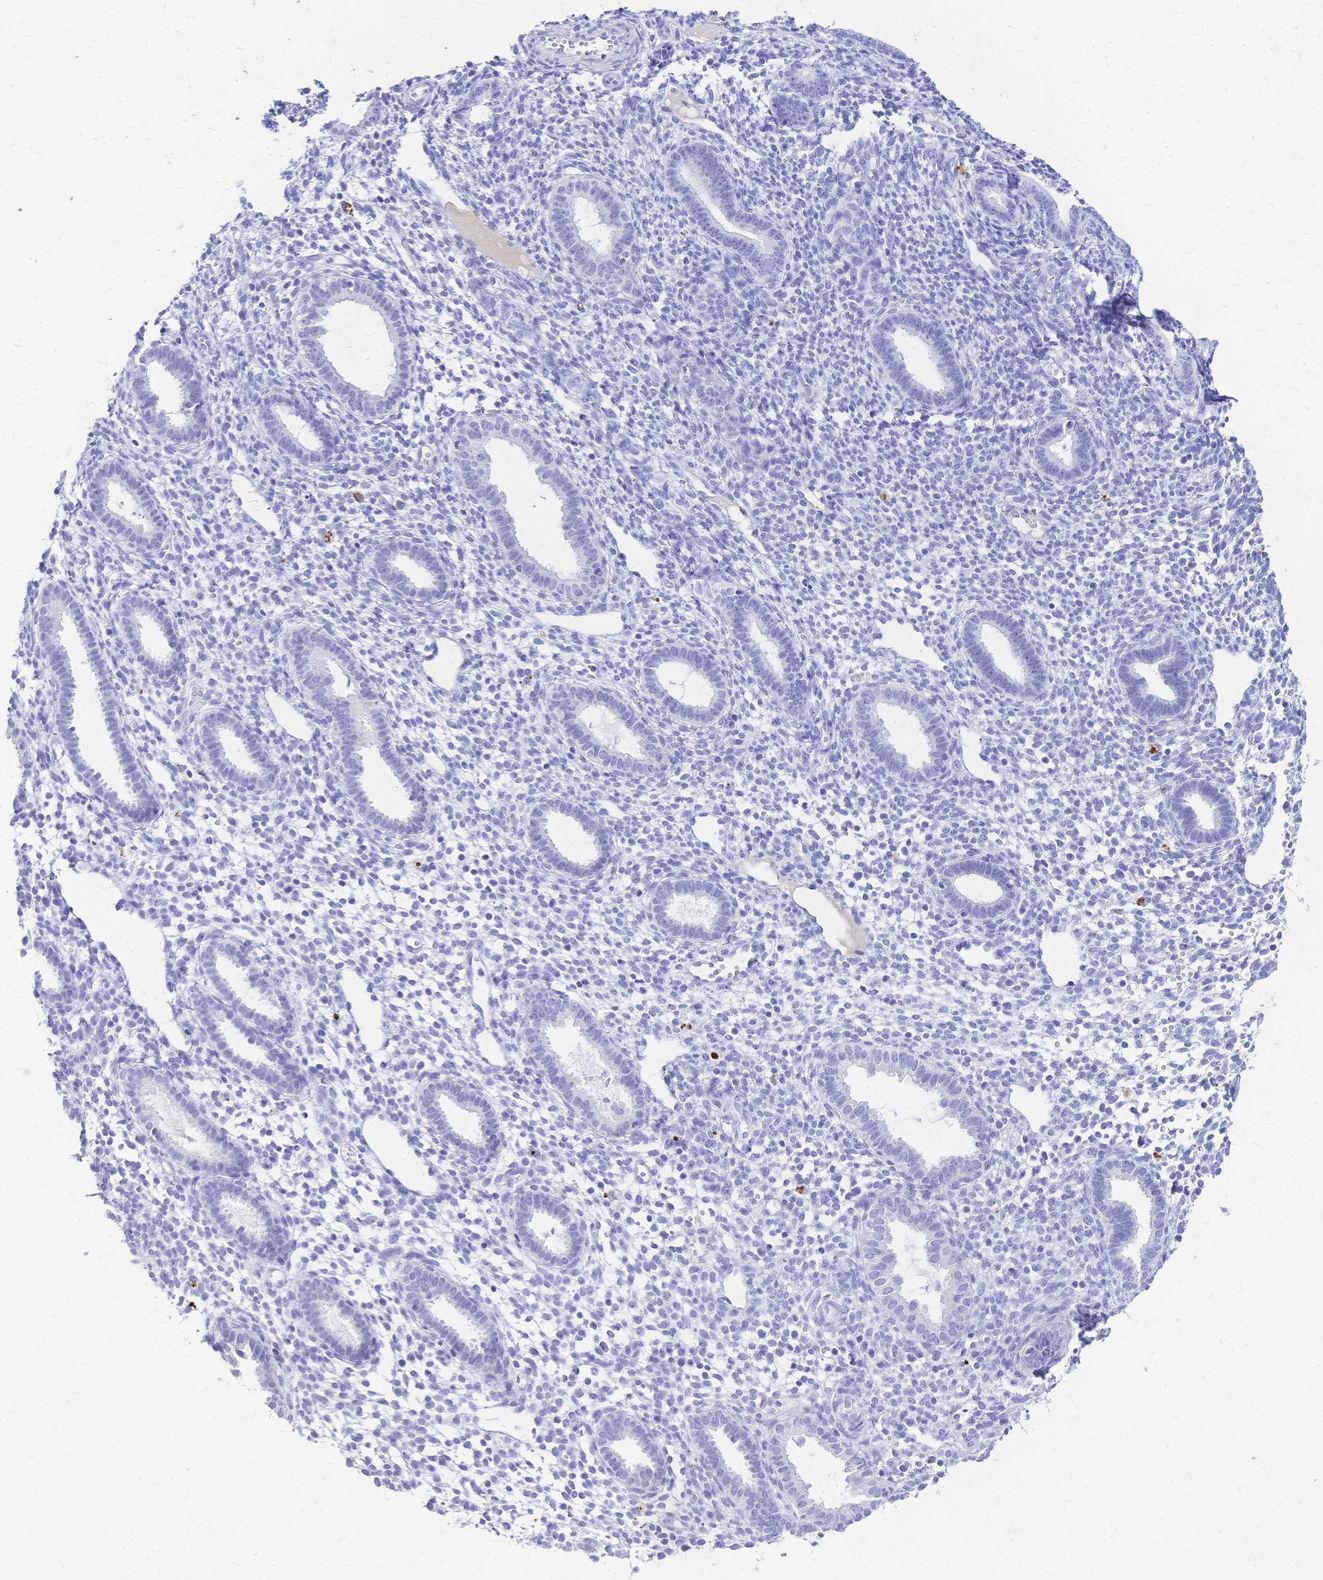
{"staining": {"intensity": "negative", "quantity": "none", "location": "none"}, "tissue": "endometrium", "cell_type": "Cells in endometrial stroma", "image_type": "normal", "snomed": [{"axis": "morphology", "description": "Normal tissue, NOS"}, {"axis": "topography", "description": "Endometrium"}], "caption": "Immunohistochemical staining of unremarkable human endometrium shows no significant positivity in cells in endometrial stroma. (Brightfield microscopy of DAB IHC at high magnification).", "gene": "FA2H", "patient": {"sex": "female", "age": 36}}